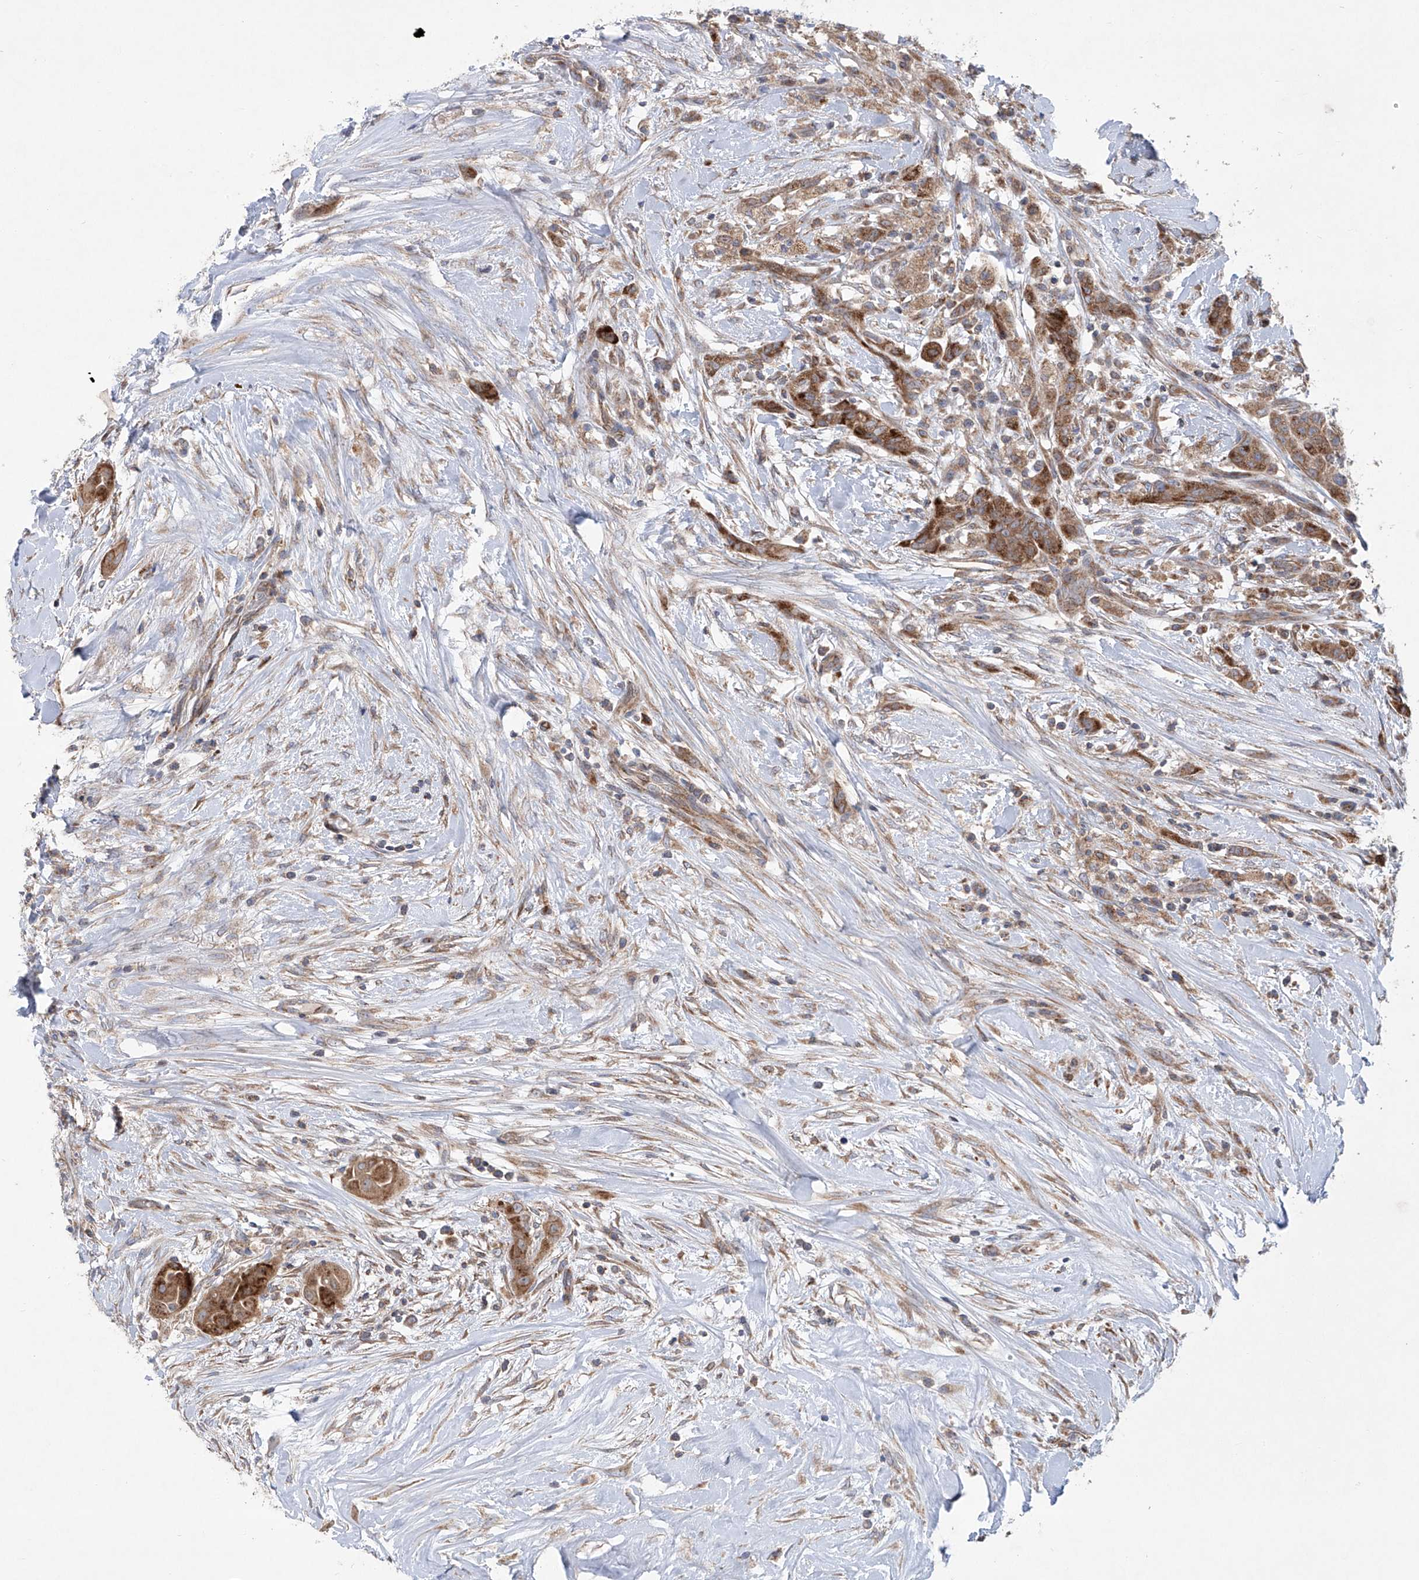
{"staining": {"intensity": "moderate", "quantity": ">75%", "location": "cytoplasmic/membranous"}, "tissue": "thyroid cancer", "cell_type": "Tumor cells", "image_type": "cancer", "snomed": [{"axis": "morphology", "description": "Papillary adenocarcinoma, NOS"}, {"axis": "topography", "description": "Thyroid gland"}], "caption": "Immunohistochemistry (IHC) staining of papillary adenocarcinoma (thyroid), which demonstrates medium levels of moderate cytoplasmic/membranous positivity in approximately >75% of tumor cells indicating moderate cytoplasmic/membranous protein positivity. The staining was performed using DAB (3,3'-diaminobenzidine) (brown) for protein detection and nuclei were counterstained in hematoxylin (blue).", "gene": "KLC4", "patient": {"sex": "female", "age": 59}}